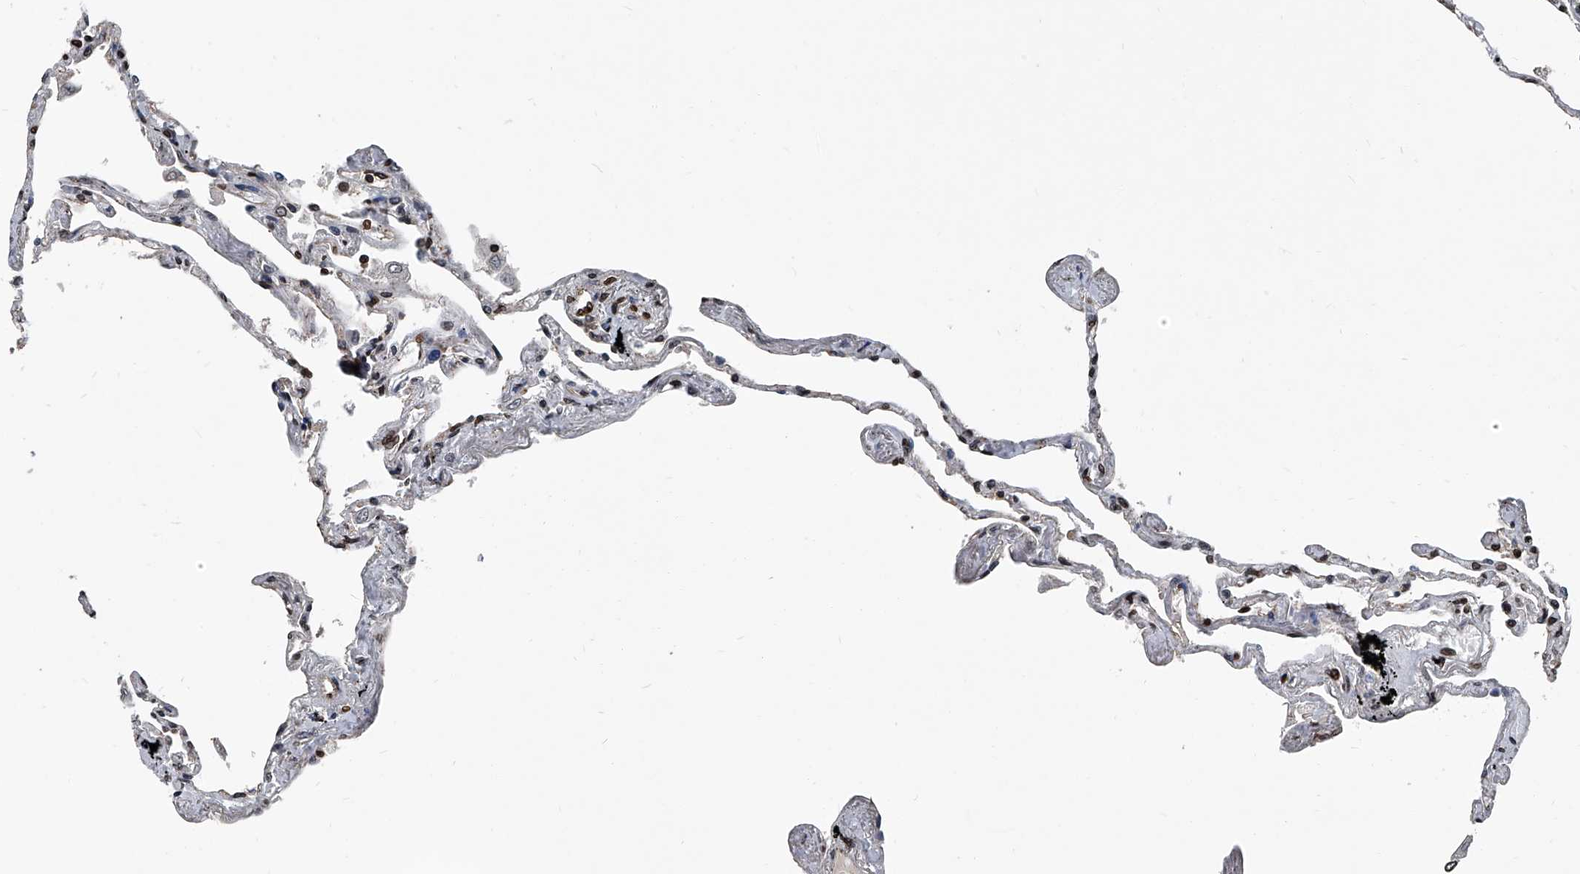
{"staining": {"intensity": "moderate", "quantity": ">75%", "location": "cytoplasmic/membranous,nuclear"}, "tissue": "lung", "cell_type": "Alveolar cells", "image_type": "normal", "snomed": [{"axis": "morphology", "description": "Normal tissue, NOS"}, {"axis": "topography", "description": "Lung"}], "caption": "IHC micrograph of unremarkable human lung stained for a protein (brown), which displays medium levels of moderate cytoplasmic/membranous,nuclear staining in about >75% of alveolar cells.", "gene": "PHF20", "patient": {"sex": "female", "age": 67}}